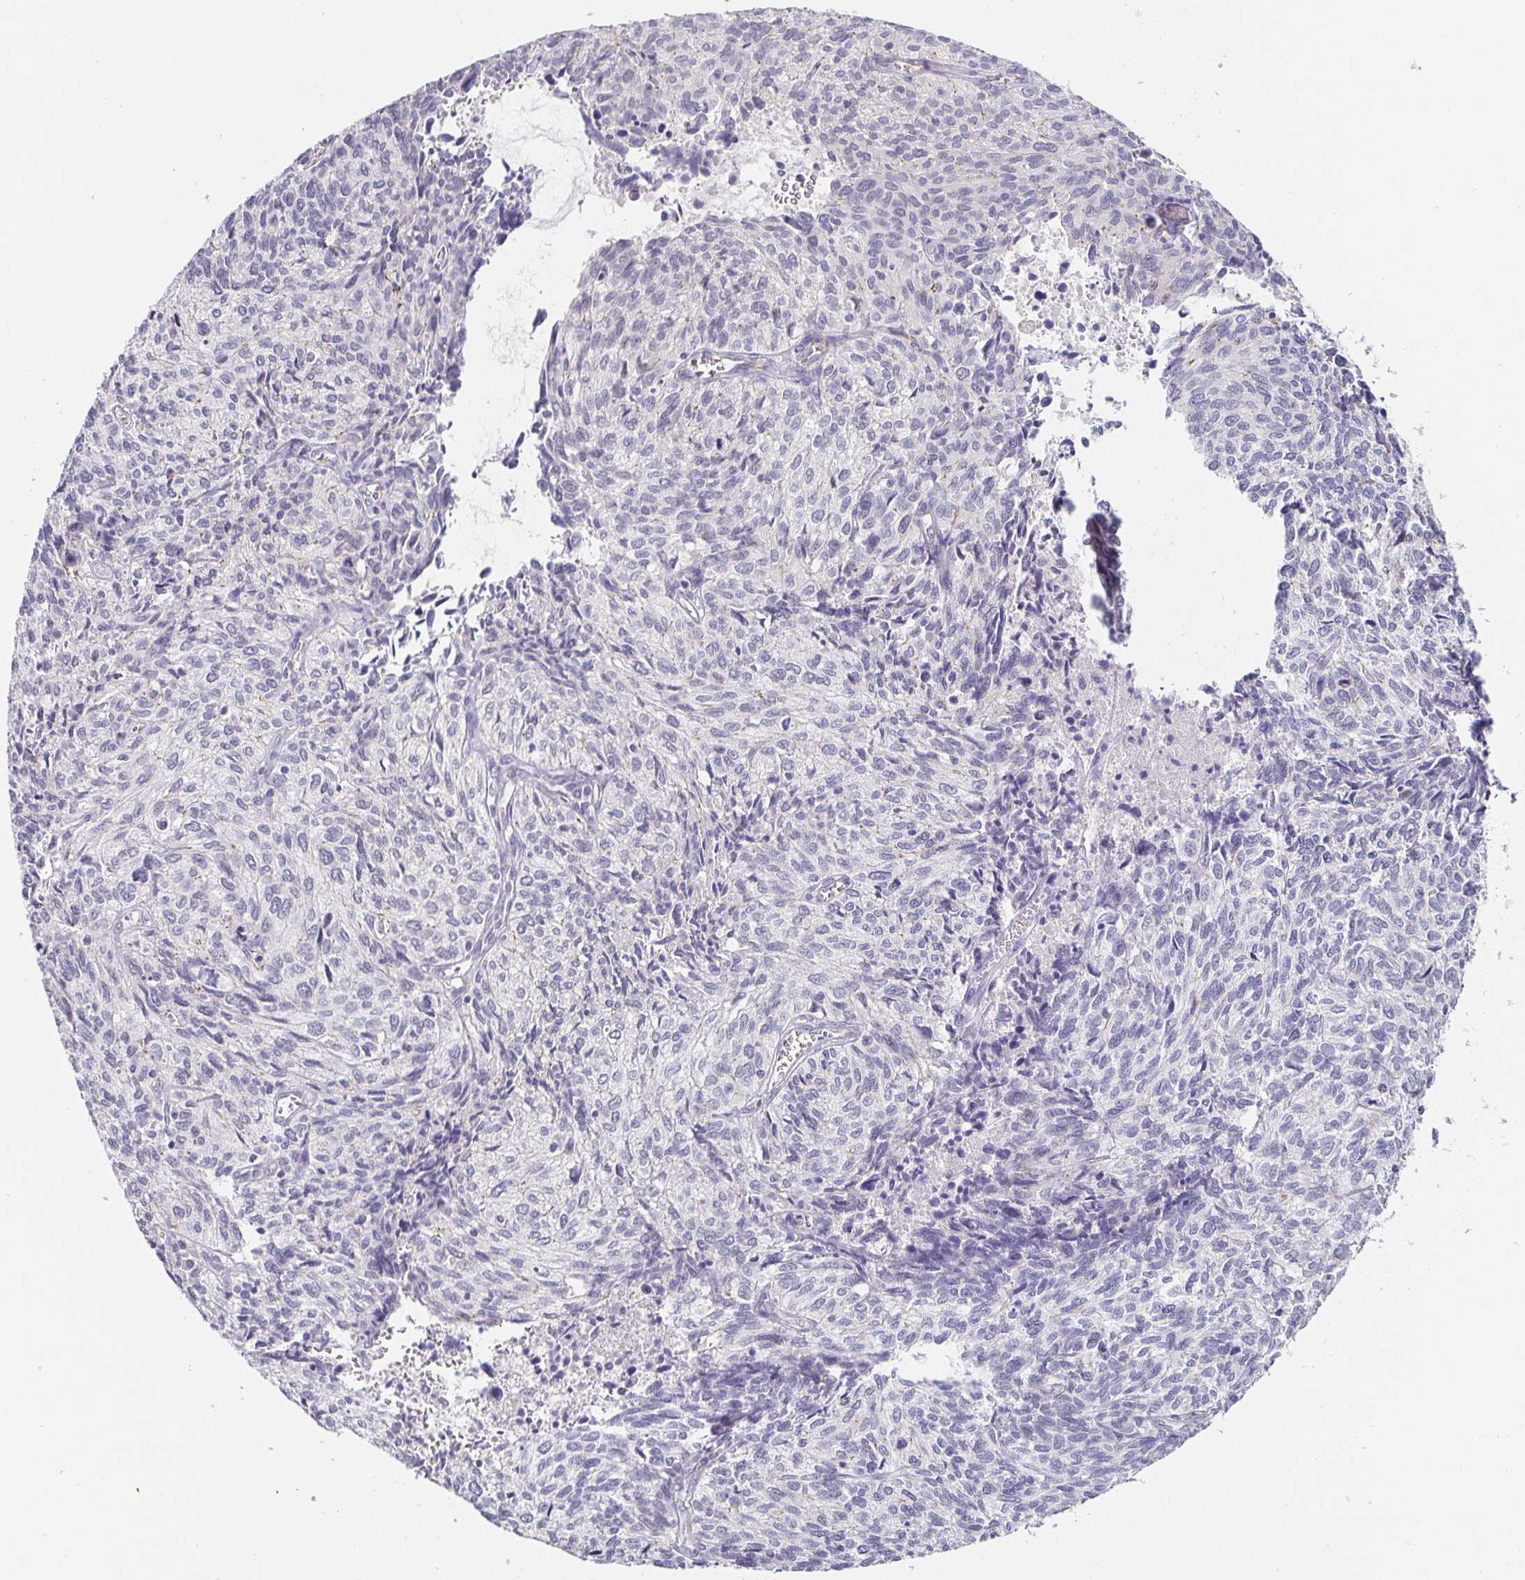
{"staining": {"intensity": "negative", "quantity": "none", "location": "none"}, "tissue": "cervical cancer", "cell_type": "Tumor cells", "image_type": "cancer", "snomed": [{"axis": "morphology", "description": "Squamous cell carcinoma, NOS"}, {"axis": "topography", "description": "Cervix"}], "caption": "Immunohistochemistry of human cervical squamous cell carcinoma exhibits no positivity in tumor cells. Brightfield microscopy of immunohistochemistry (IHC) stained with DAB (3,3'-diaminobenzidine) (brown) and hematoxylin (blue), captured at high magnification.", "gene": "PDX1", "patient": {"sex": "female", "age": 45}}